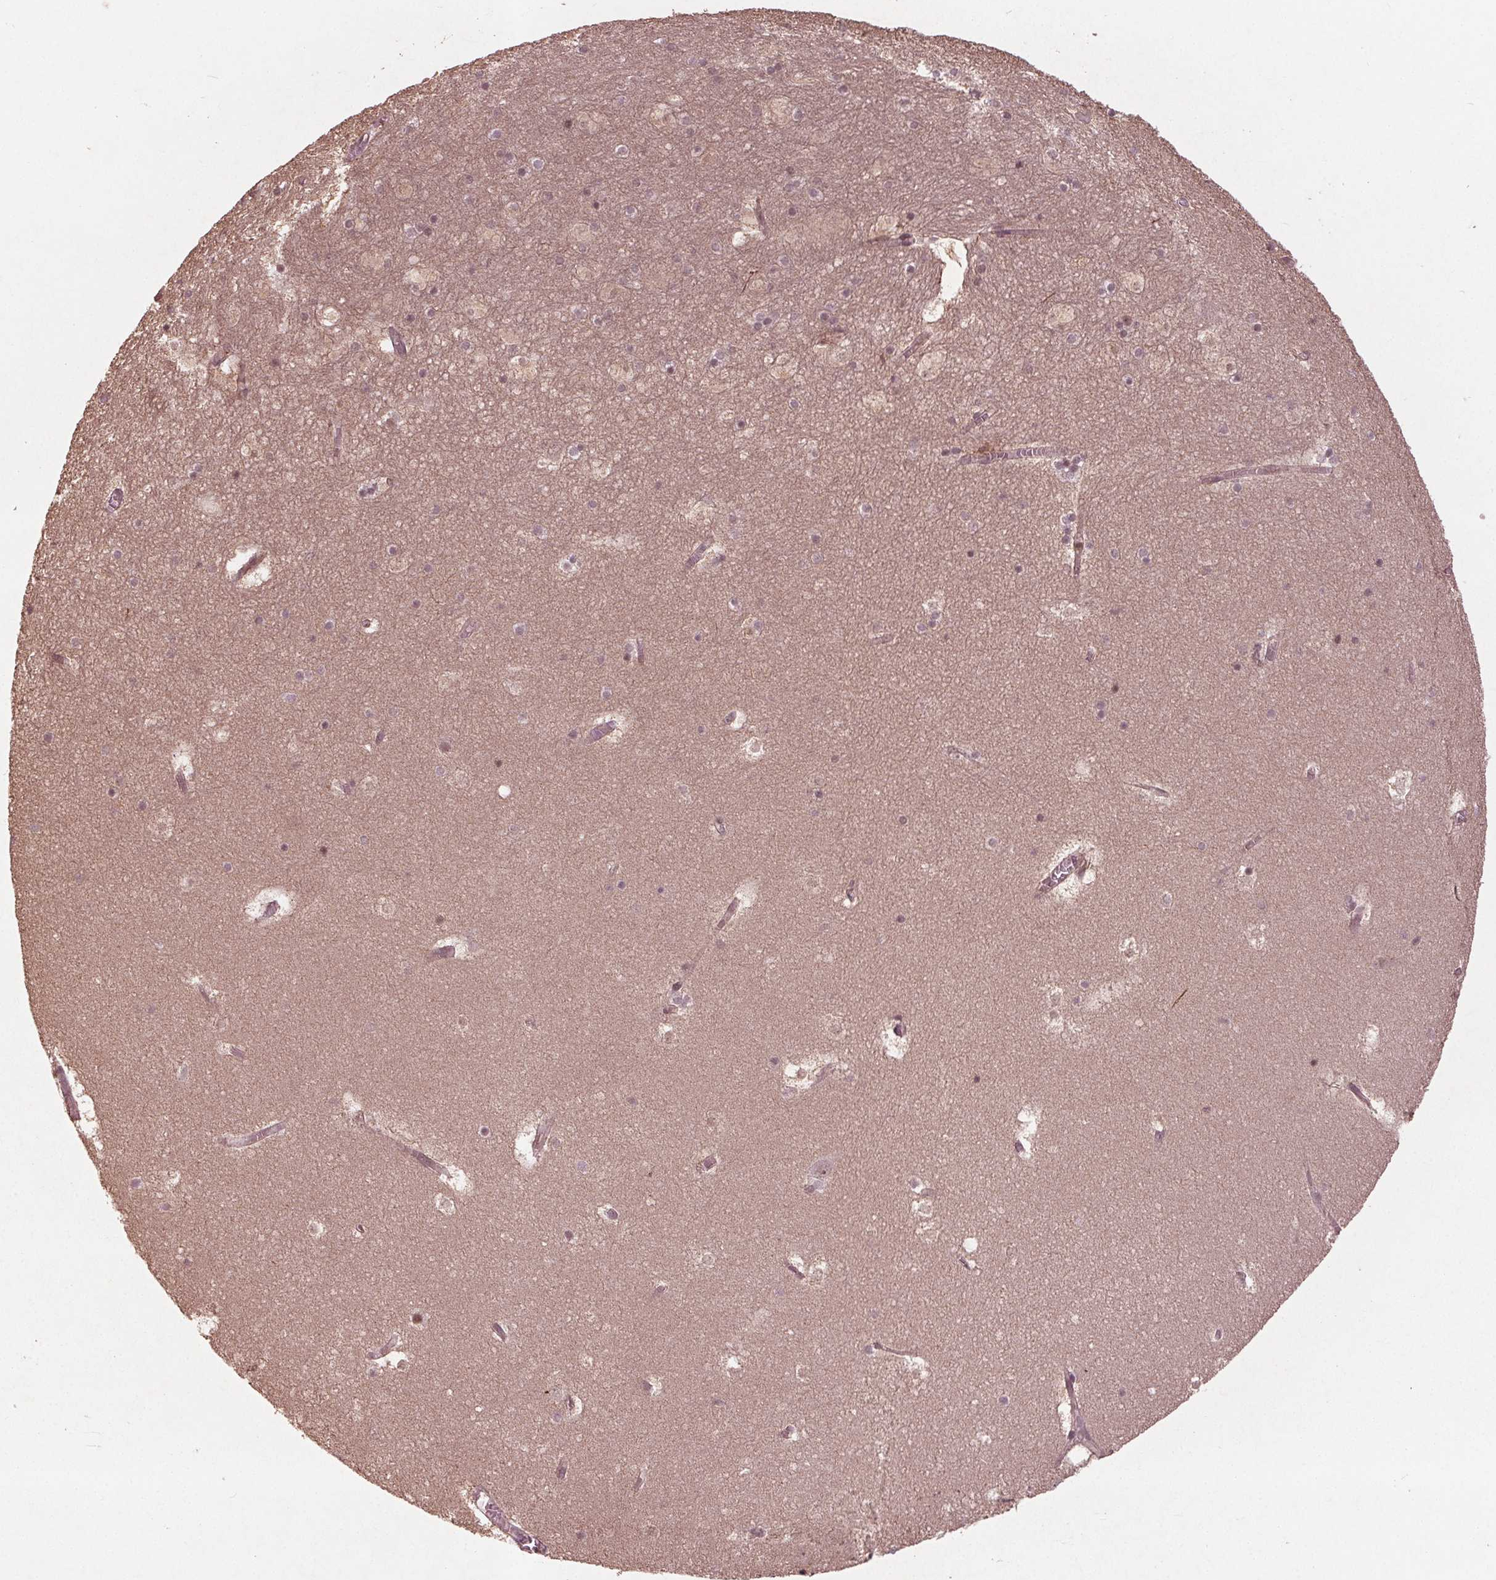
{"staining": {"intensity": "negative", "quantity": "none", "location": "none"}, "tissue": "hippocampus", "cell_type": "Glial cells", "image_type": "normal", "snomed": [{"axis": "morphology", "description": "Normal tissue, NOS"}, {"axis": "topography", "description": "Hippocampus"}], "caption": "This image is of benign hippocampus stained with immunohistochemistry to label a protein in brown with the nuclei are counter-stained blue. There is no staining in glial cells. The staining was performed using DAB (3,3'-diaminobenzidine) to visualize the protein expression in brown, while the nuclei were stained in blue with hematoxylin (Magnification: 20x).", "gene": "BTBD1", "patient": {"sex": "male", "age": 45}}